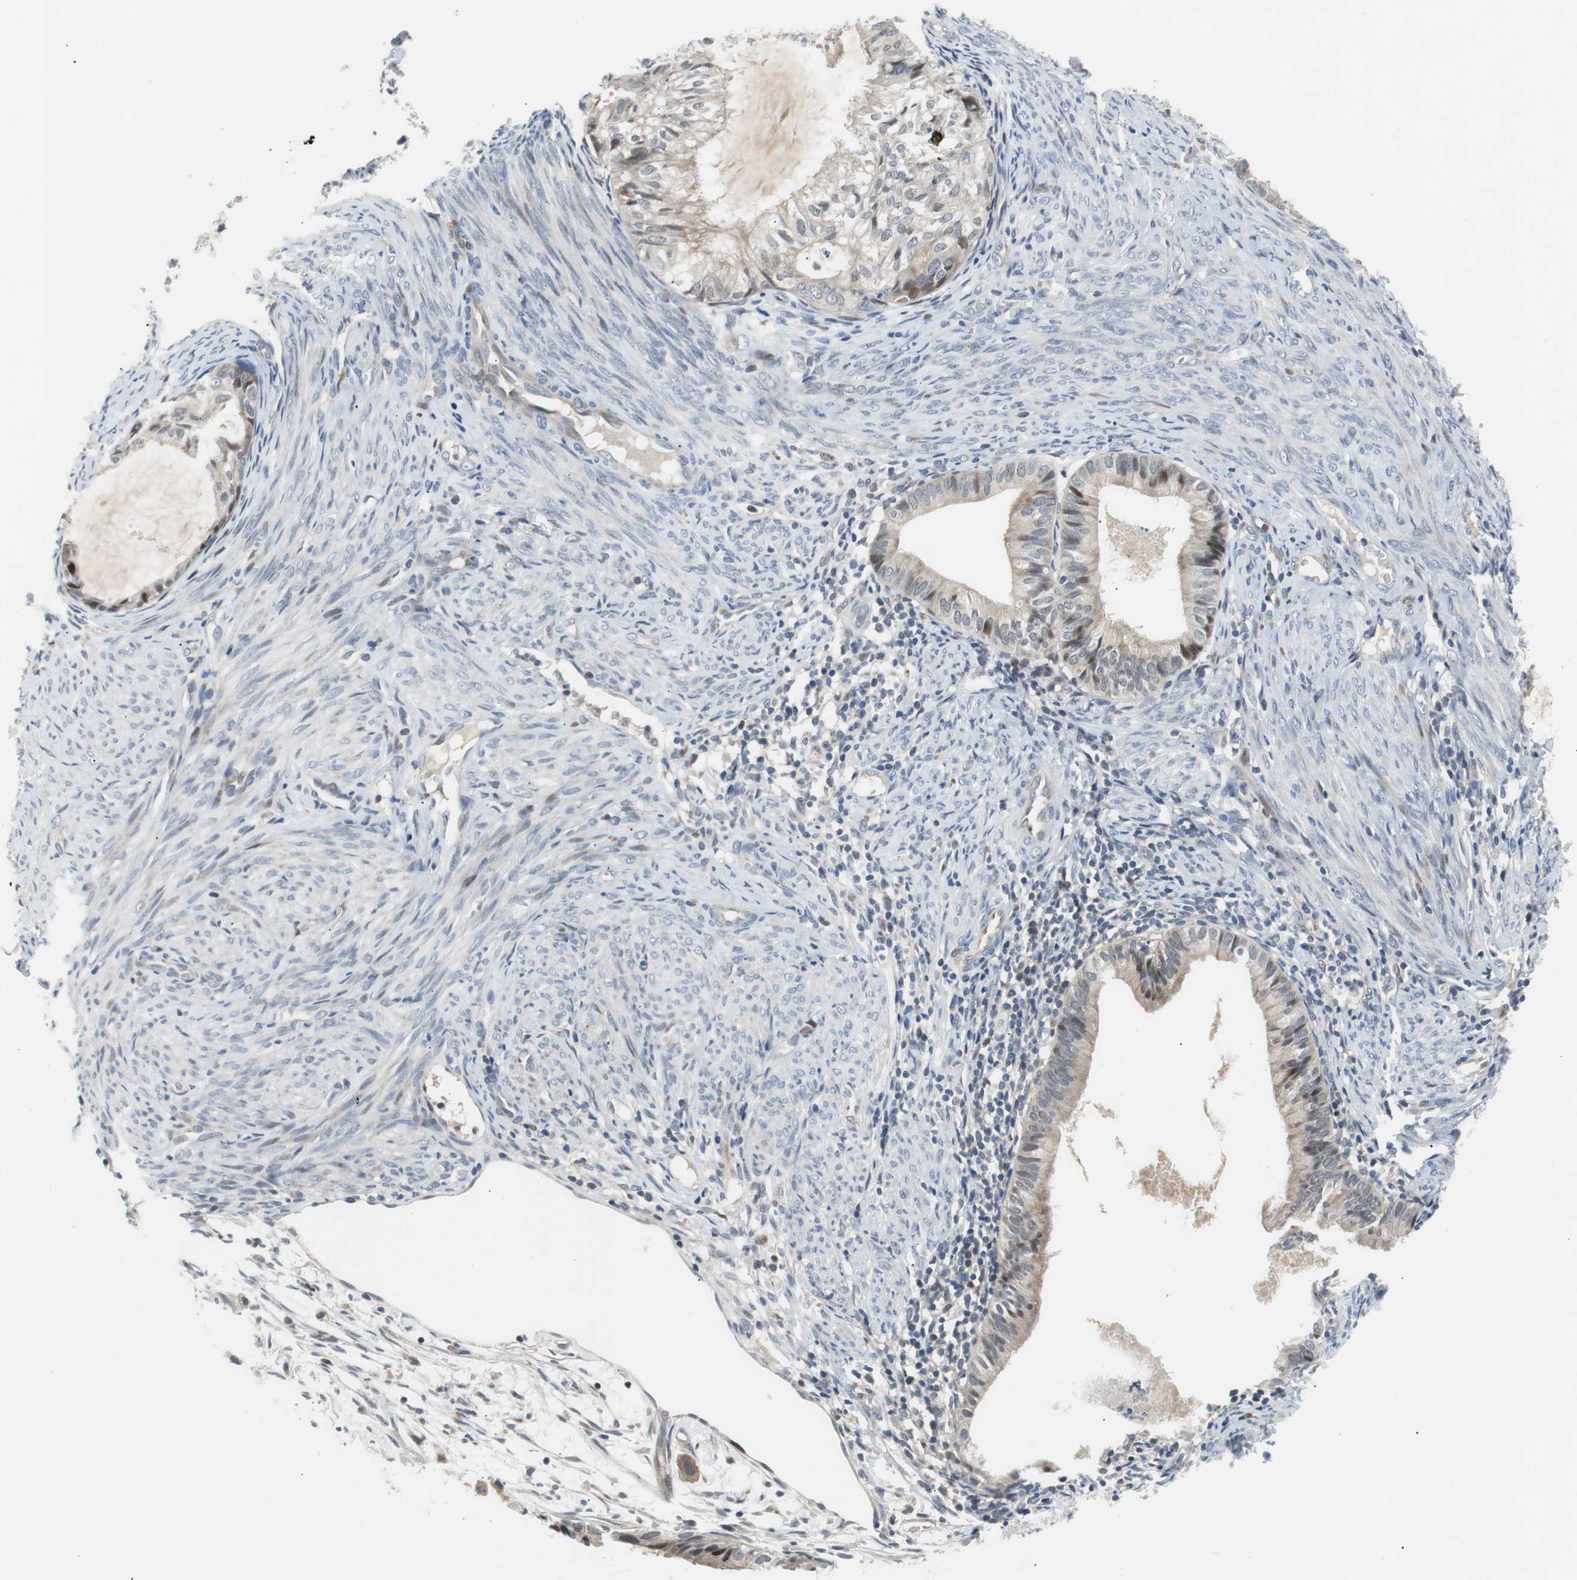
{"staining": {"intensity": "weak", "quantity": "<25%", "location": "cytoplasmic/membranous,nuclear"}, "tissue": "cervical cancer", "cell_type": "Tumor cells", "image_type": "cancer", "snomed": [{"axis": "morphology", "description": "Normal tissue, NOS"}, {"axis": "morphology", "description": "Adenocarcinoma, NOS"}, {"axis": "topography", "description": "Cervix"}, {"axis": "topography", "description": "Endometrium"}], "caption": "A photomicrograph of human adenocarcinoma (cervical) is negative for staining in tumor cells. Brightfield microscopy of immunohistochemistry (IHC) stained with DAB (brown) and hematoxylin (blue), captured at high magnification.", "gene": "MAP2K4", "patient": {"sex": "female", "age": 86}}